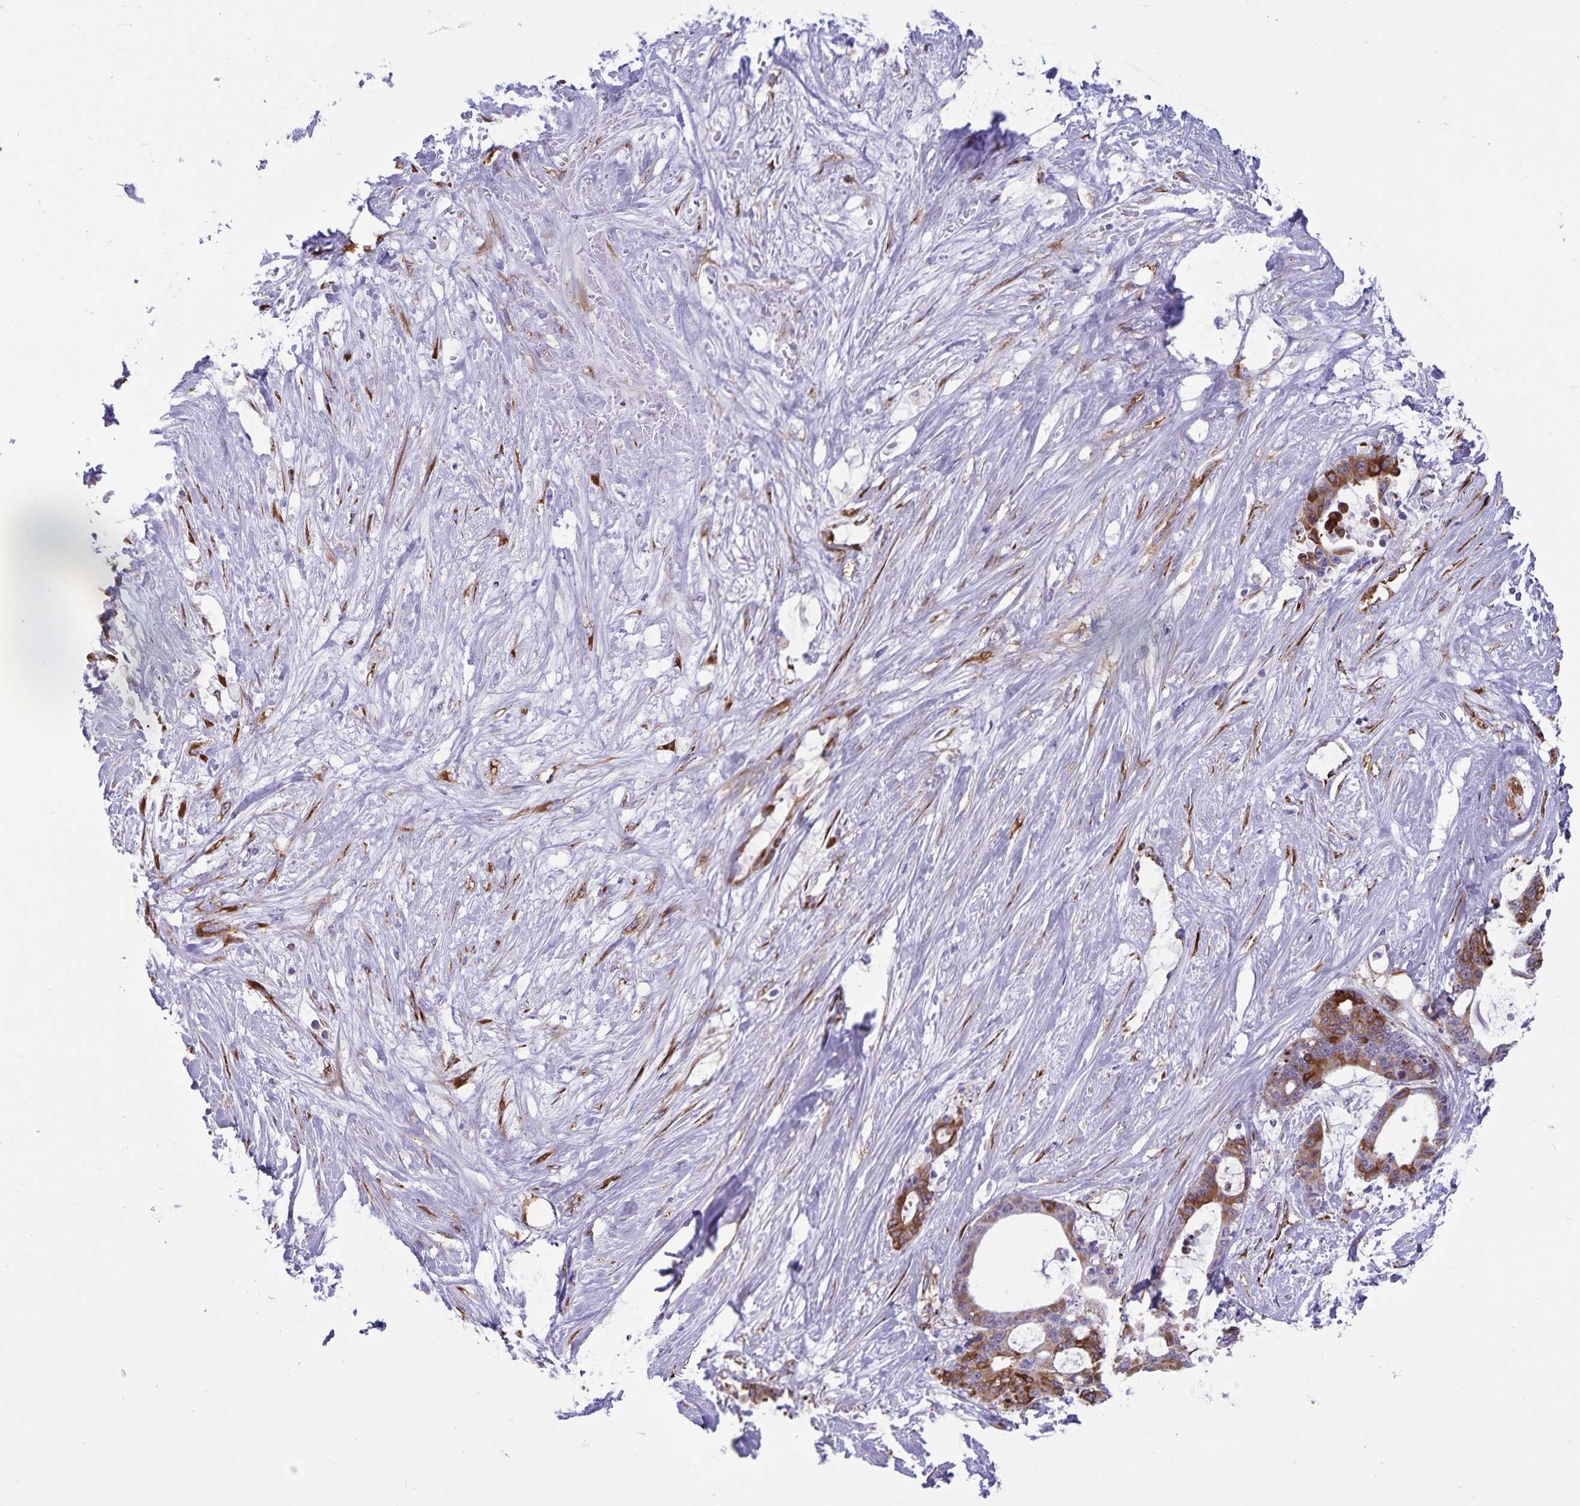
{"staining": {"intensity": "moderate", "quantity": ">75%", "location": "cytoplasmic/membranous"}, "tissue": "liver cancer", "cell_type": "Tumor cells", "image_type": "cancer", "snomed": [{"axis": "morphology", "description": "Normal tissue, NOS"}, {"axis": "morphology", "description": "Cholangiocarcinoma"}, {"axis": "topography", "description": "Liver"}, {"axis": "topography", "description": "Peripheral nerve tissue"}], "caption": "The immunohistochemical stain highlights moderate cytoplasmic/membranous staining in tumor cells of liver cholangiocarcinoma tissue.", "gene": "RCN1", "patient": {"sex": "female", "age": 73}}